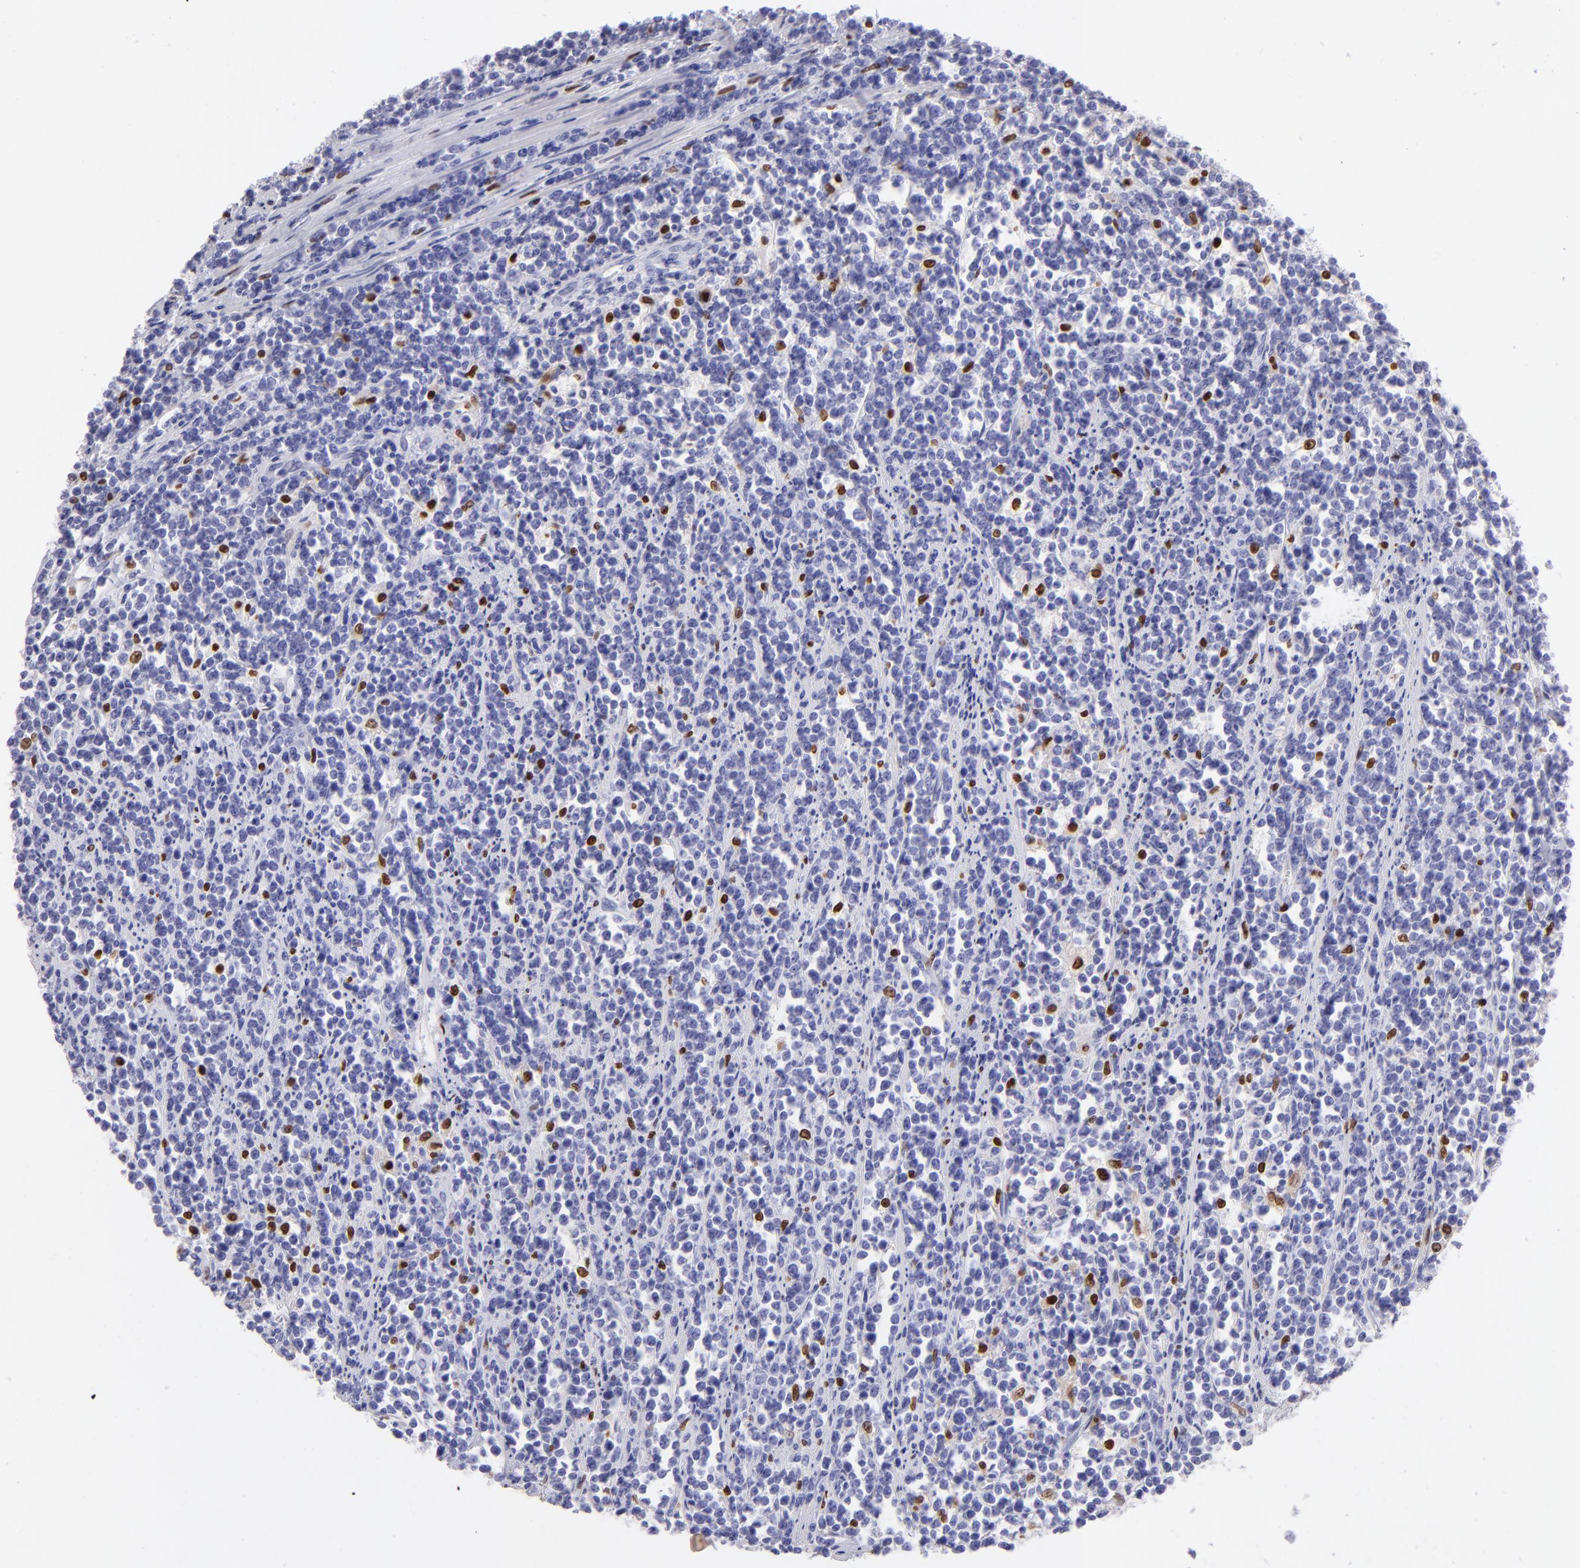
{"staining": {"intensity": "moderate", "quantity": "<25%", "location": "nuclear"}, "tissue": "lymphoma", "cell_type": "Tumor cells", "image_type": "cancer", "snomed": [{"axis": "morphology", "description": "Malignant lymphoma, non-Hodgkin's type, High grade"}, {"axis": "topography", "description": "Small intestine"}, {"axis": "topography", "description": "Colon"}], "caption": "DAB immunohistochemical staining of human lymphoma exhibits moderate nuclear protein positivity in about <25% of tumor cells. (brown staining indicates protein expression, while blue staining denotes nuclei).", "gene": "MITF", "patient": {"sex": "male", "age": 8}}